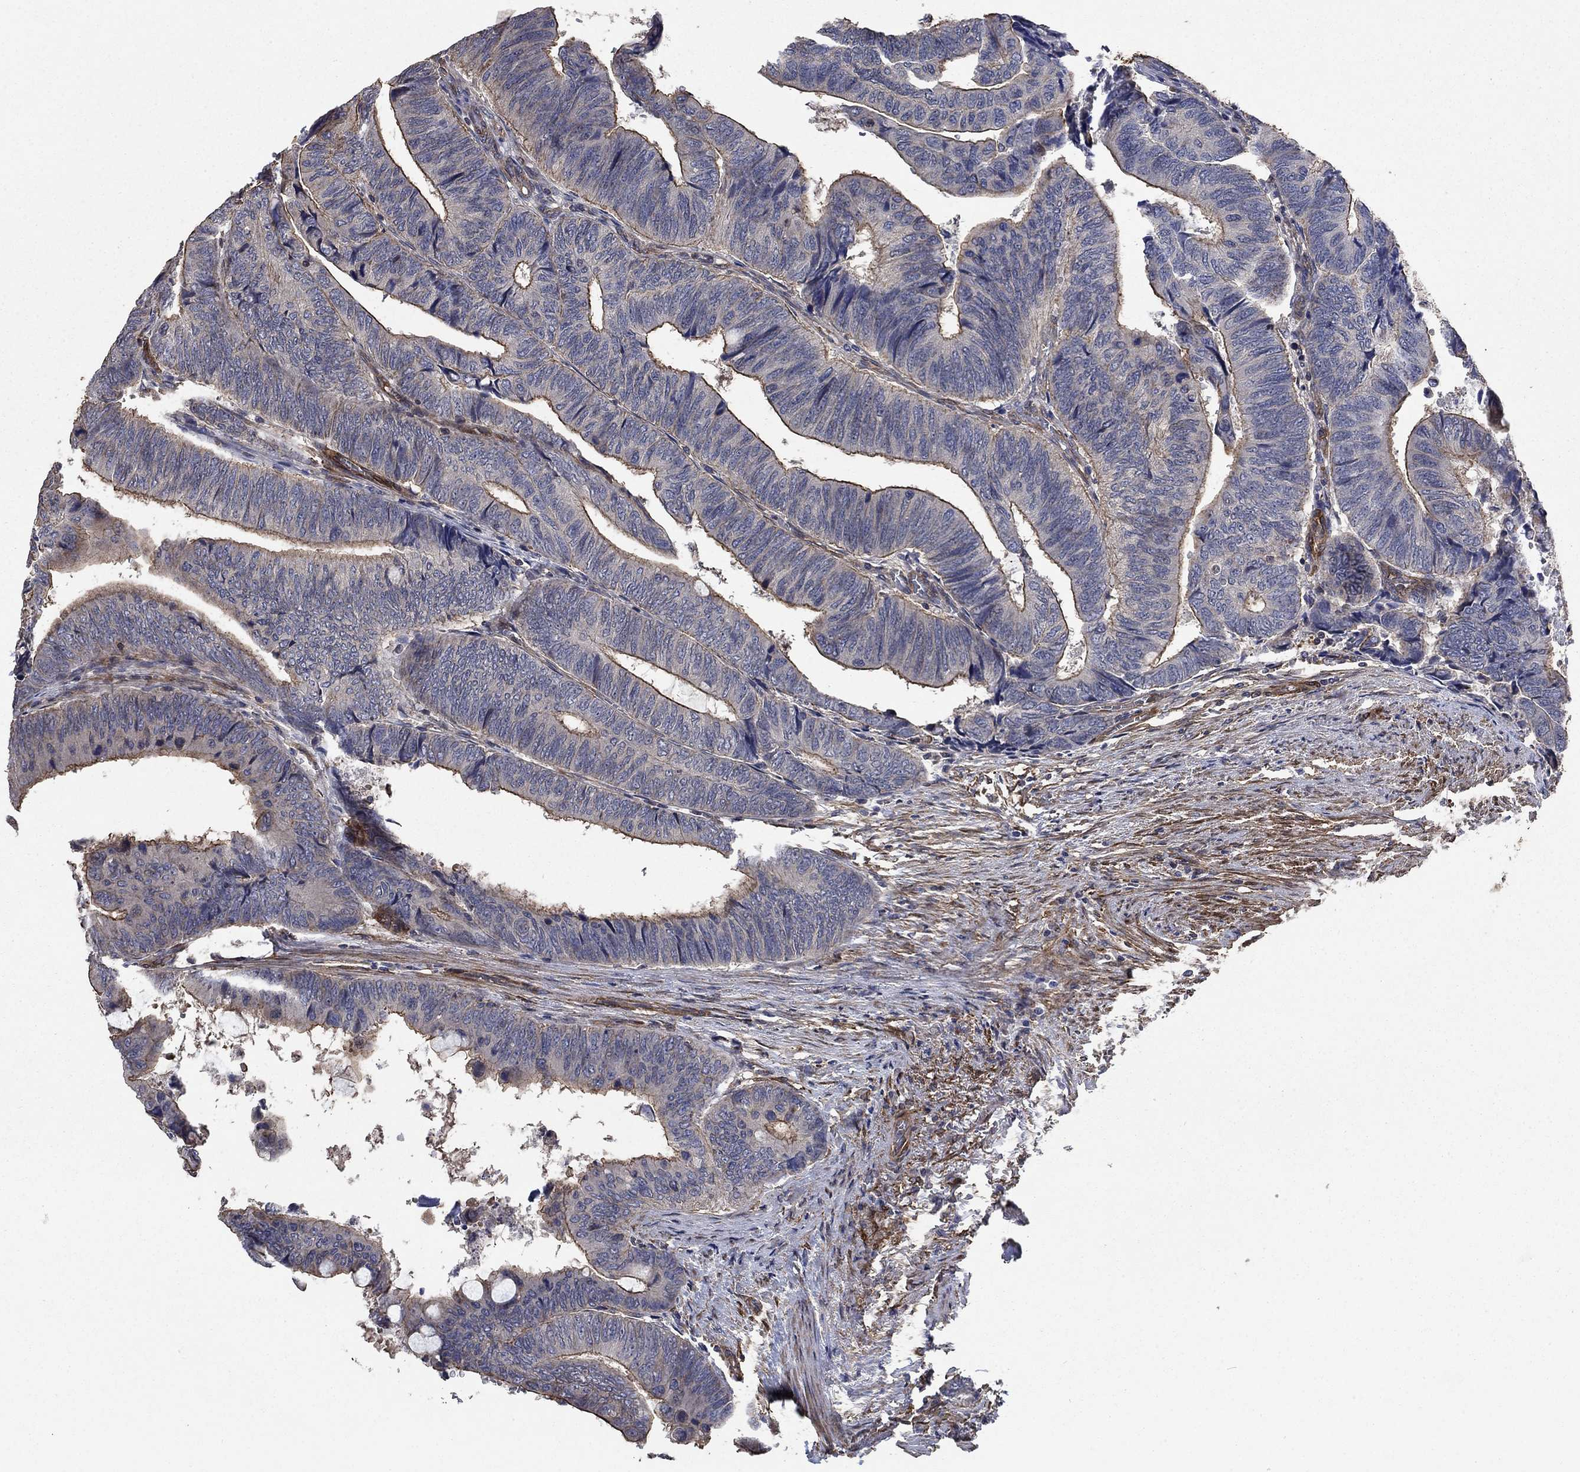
{"staining": {"intensity": "strong", "quantity": "25%-75%", "location": "cytoplasmic/membranous"}, "tissue": "colorectal cancer", "cell_type": "Tumor cells", "image_type": "cancer", "snomed": [{"axis": "morphology", "description": "Normal tissue, NOS"}, {"axis": "morphology", "description": "Adenocarcinoma, NOS"}, {"axis": "topography", "description": "Rectum"}, {"axis": "topography", "description": "Peripheral nerve tissue"}], "caption": "Protein expression by immunohistochemistry displays strong cytoplasmic/membranous expression in about 25%-75% of tumor cells in colorectal cancer (adenocarcinoma).", "gene": "PDE3A", "patient": {"sex": "male", "age": 92}}